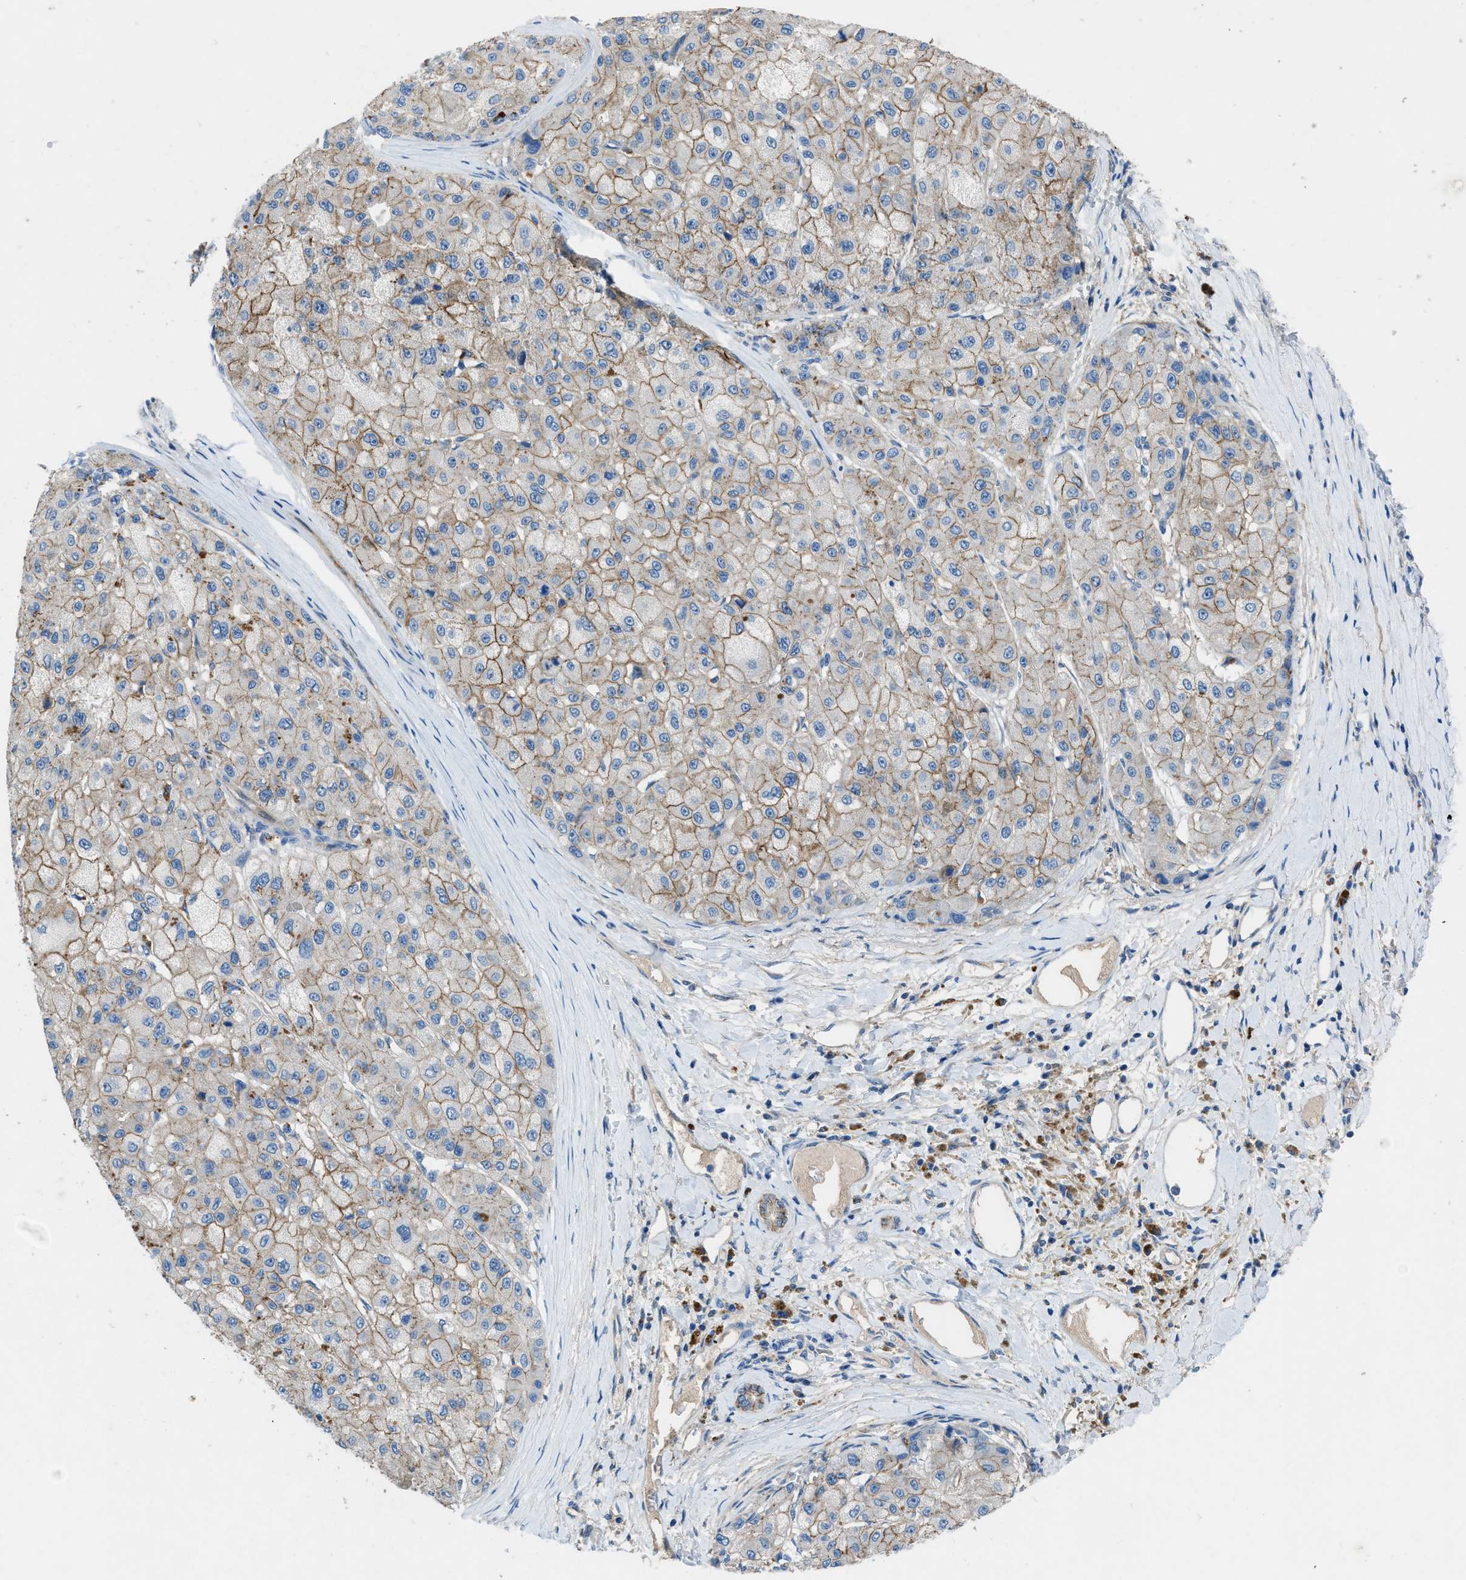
{"staining": {"intensity": "moderate", "quantity": ">75%", "location": "cytoplasmic/membranous"}, "tissue": "liver cancer", "cell_type": "Tumor cells", "image_type": "cancer", "snomed": [{"axis": "morphology", "description": "Carcinoma, Hepatocellular, NOS"}, {"axis": "topography", "description": "Liver"}], "caption": "This image reveals immunohistochemistry staining of human liver cancer, with medium moderate cytoplasmic/membranous positivity in approximately >75% of tumor cells.", "gene": "PTGFRN", "patient": {"sex": "male", "age": 80}}